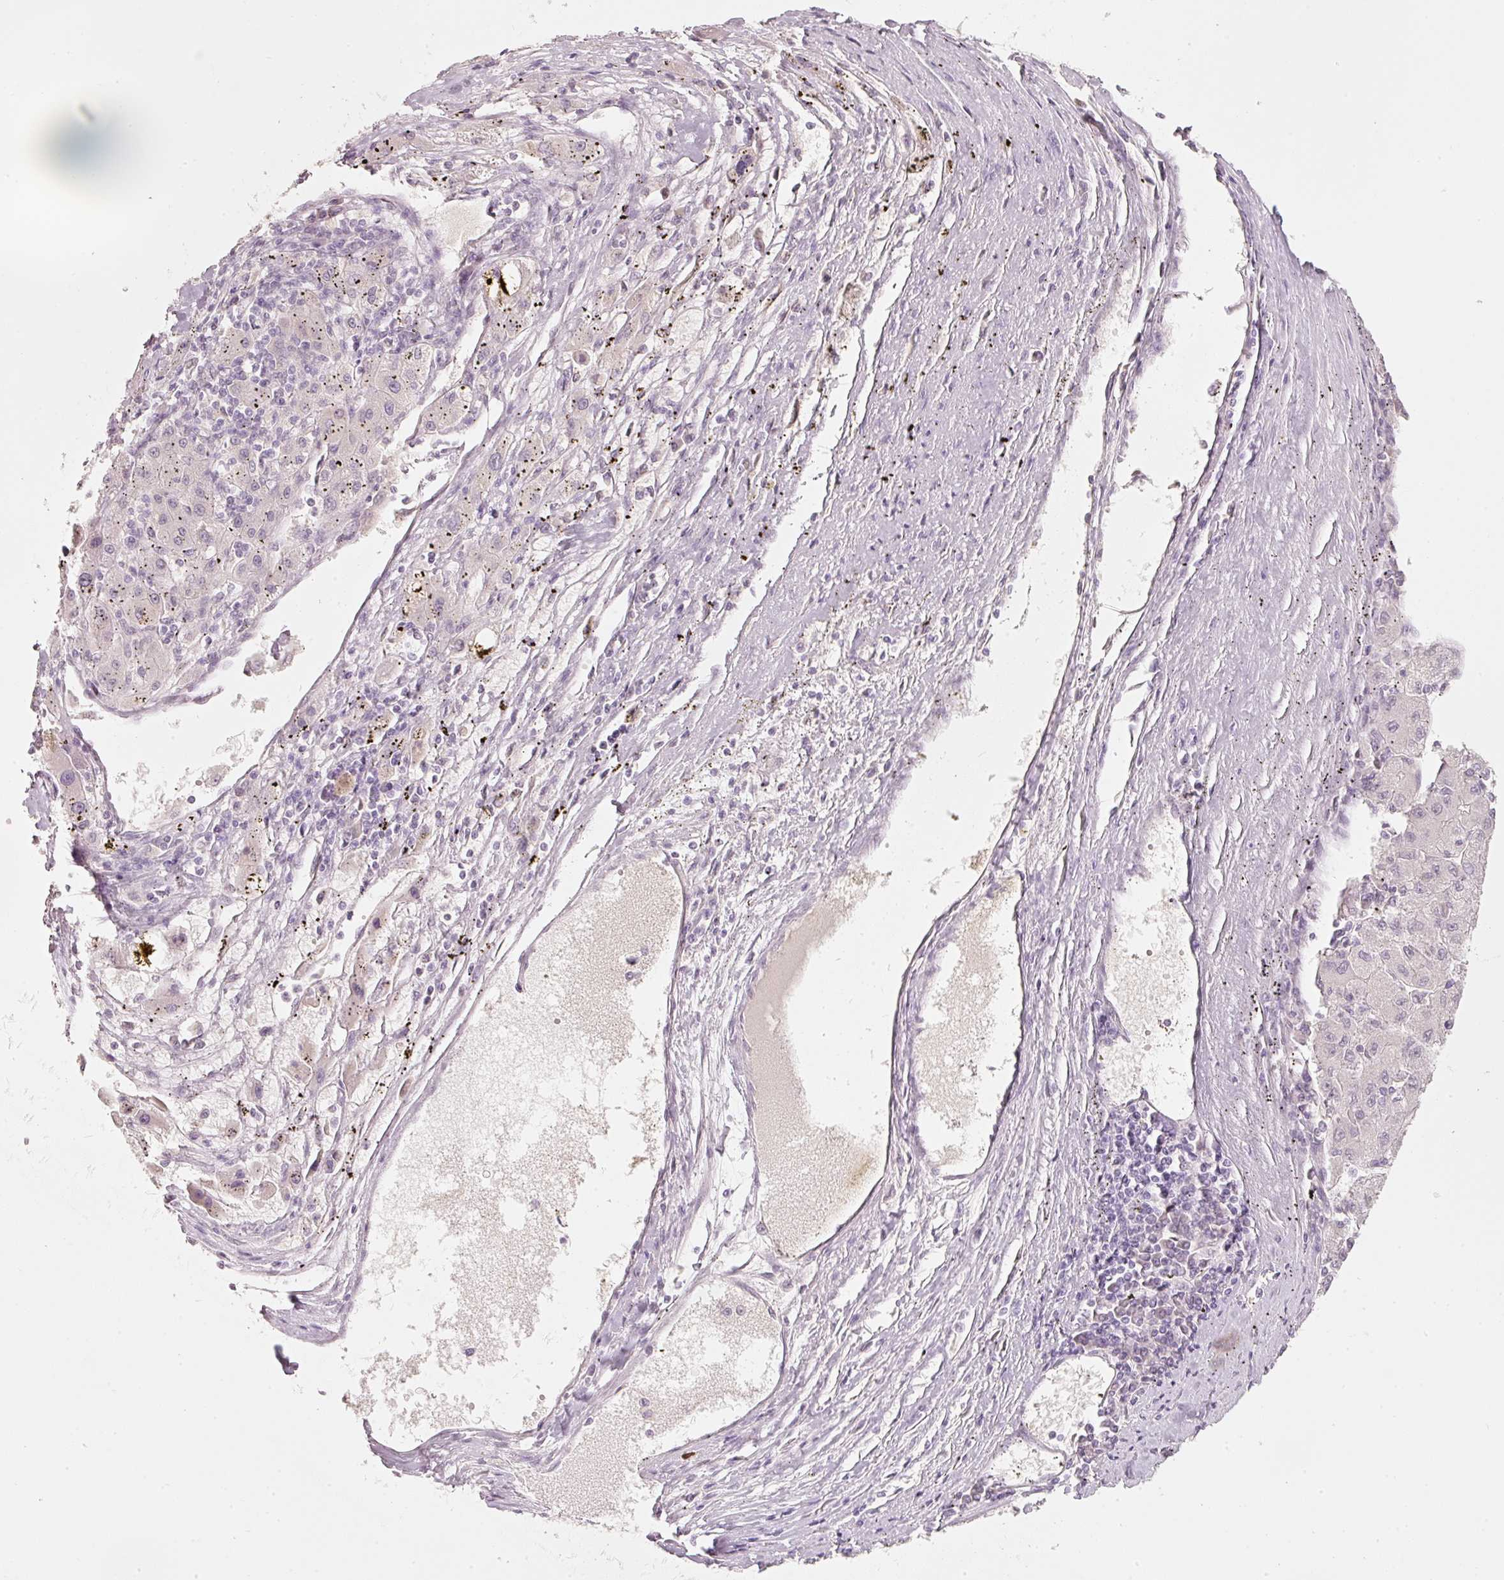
{"staining": {"intensity": "negative", "quantity": "none", "location": "none"}, "tissue": "liver cancer", "cell_type": "Tumor cells", "image_type": "cancer", "snomed": [{"axis": "morphology", "description": "Carcinoma, Hepatocellular, NOS"}, {"axis": "topography", "description": "Liver"}], "caption": "IHC image of neoplastic tissue: human liver cancer stained with DAB (3,3'-diaminobenzidine) shows no significant protein staining in tumor cells. Brightfield microscopy of IHC stained with DAB (3,3'-diaminobenzidine) (brown) and hematoxylin (blue), captured at high magnification.", "gene": "STEAP1", "patient": {"sex": "male", "age": 72}}